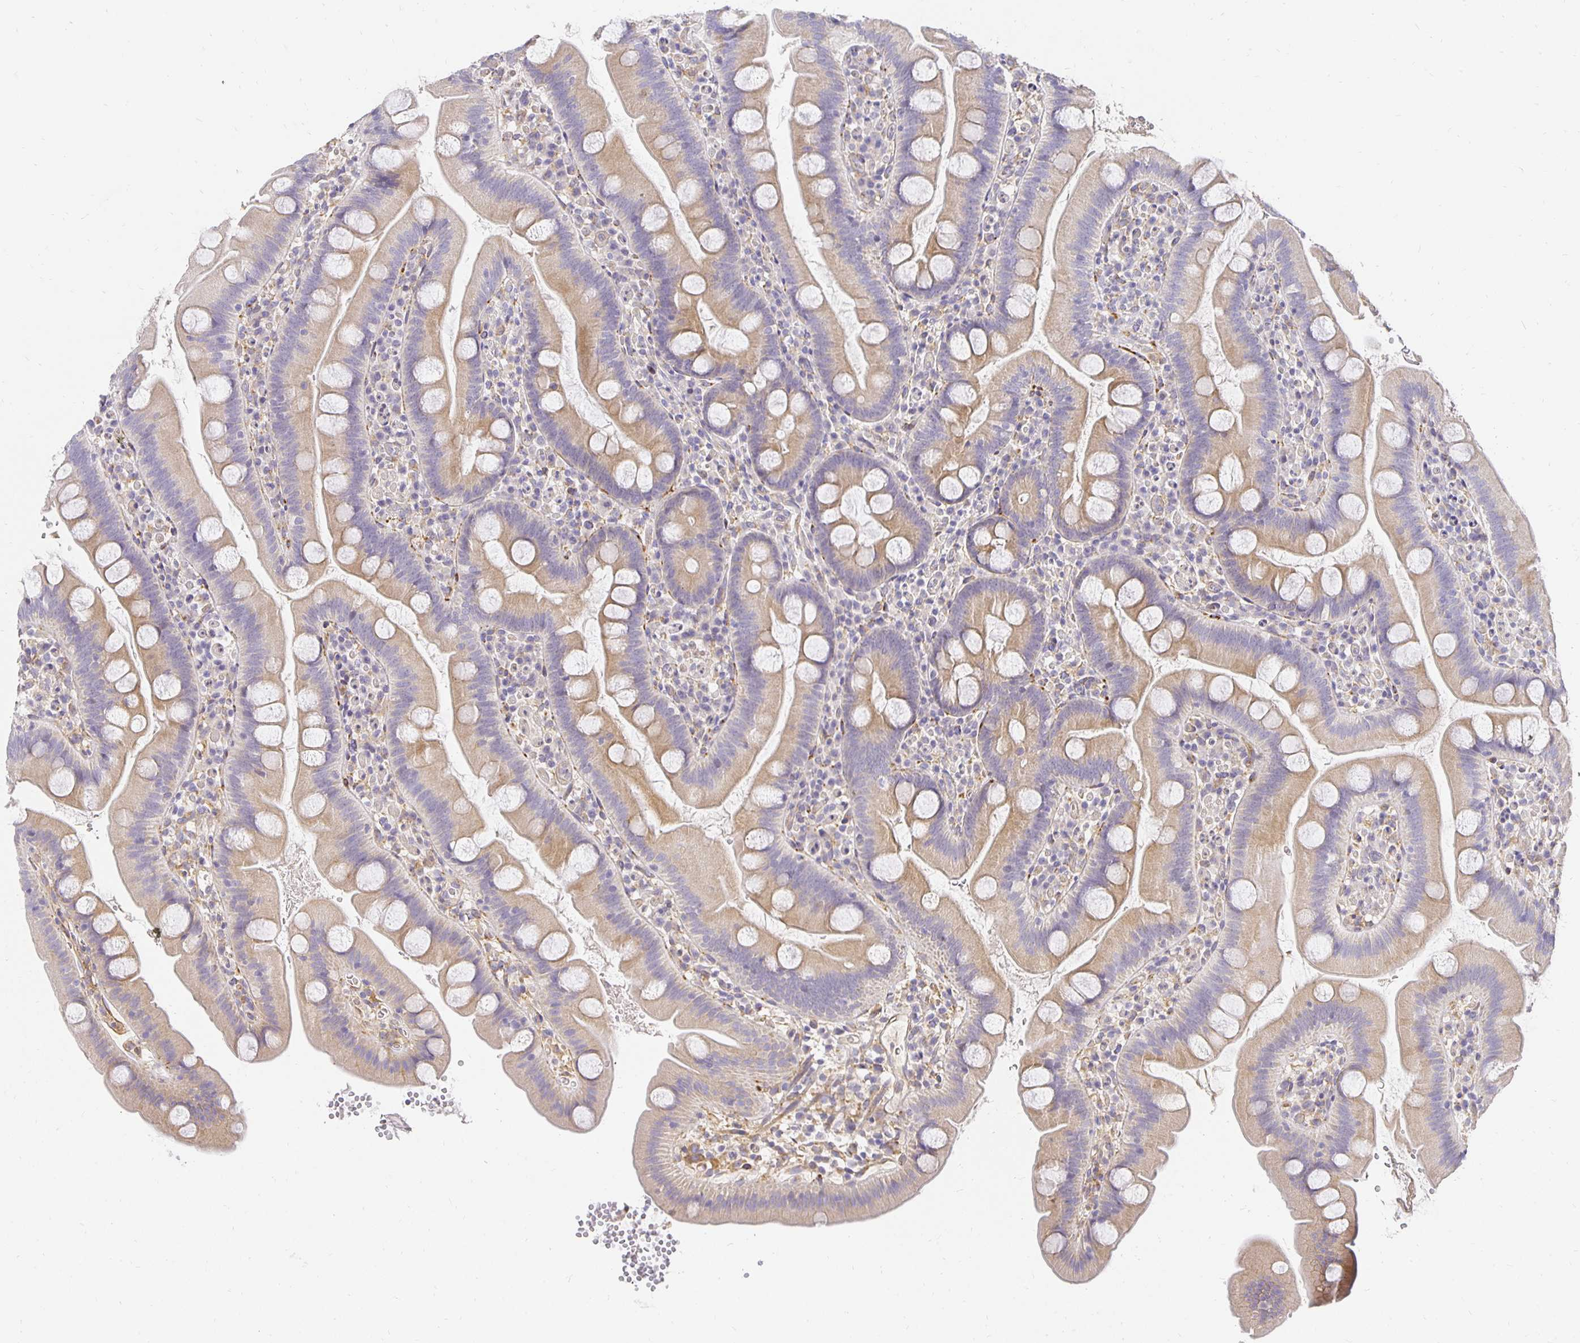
{"staining": {"intensity": "weak", "quantity": ">75%", "location": "cytoplasmic/membranous"}, "tissue": "small intestine", "cell_type": "Glandular cells", "image_type": "normal", "snomed": [{"axis": "morphology", "description": "Normal tissue, NOS"}, {"axis": "topography", "description": "Small intestine"}], "caption": "IHC histopathology image of benign human small intestine stained for a protein (brown), which exhibits low levels of weak cytoplasmic/membranous staining in about >75% of glandular cells.", "gene": "PLOD1", "patient": {"sex": "female", "age": 68}}